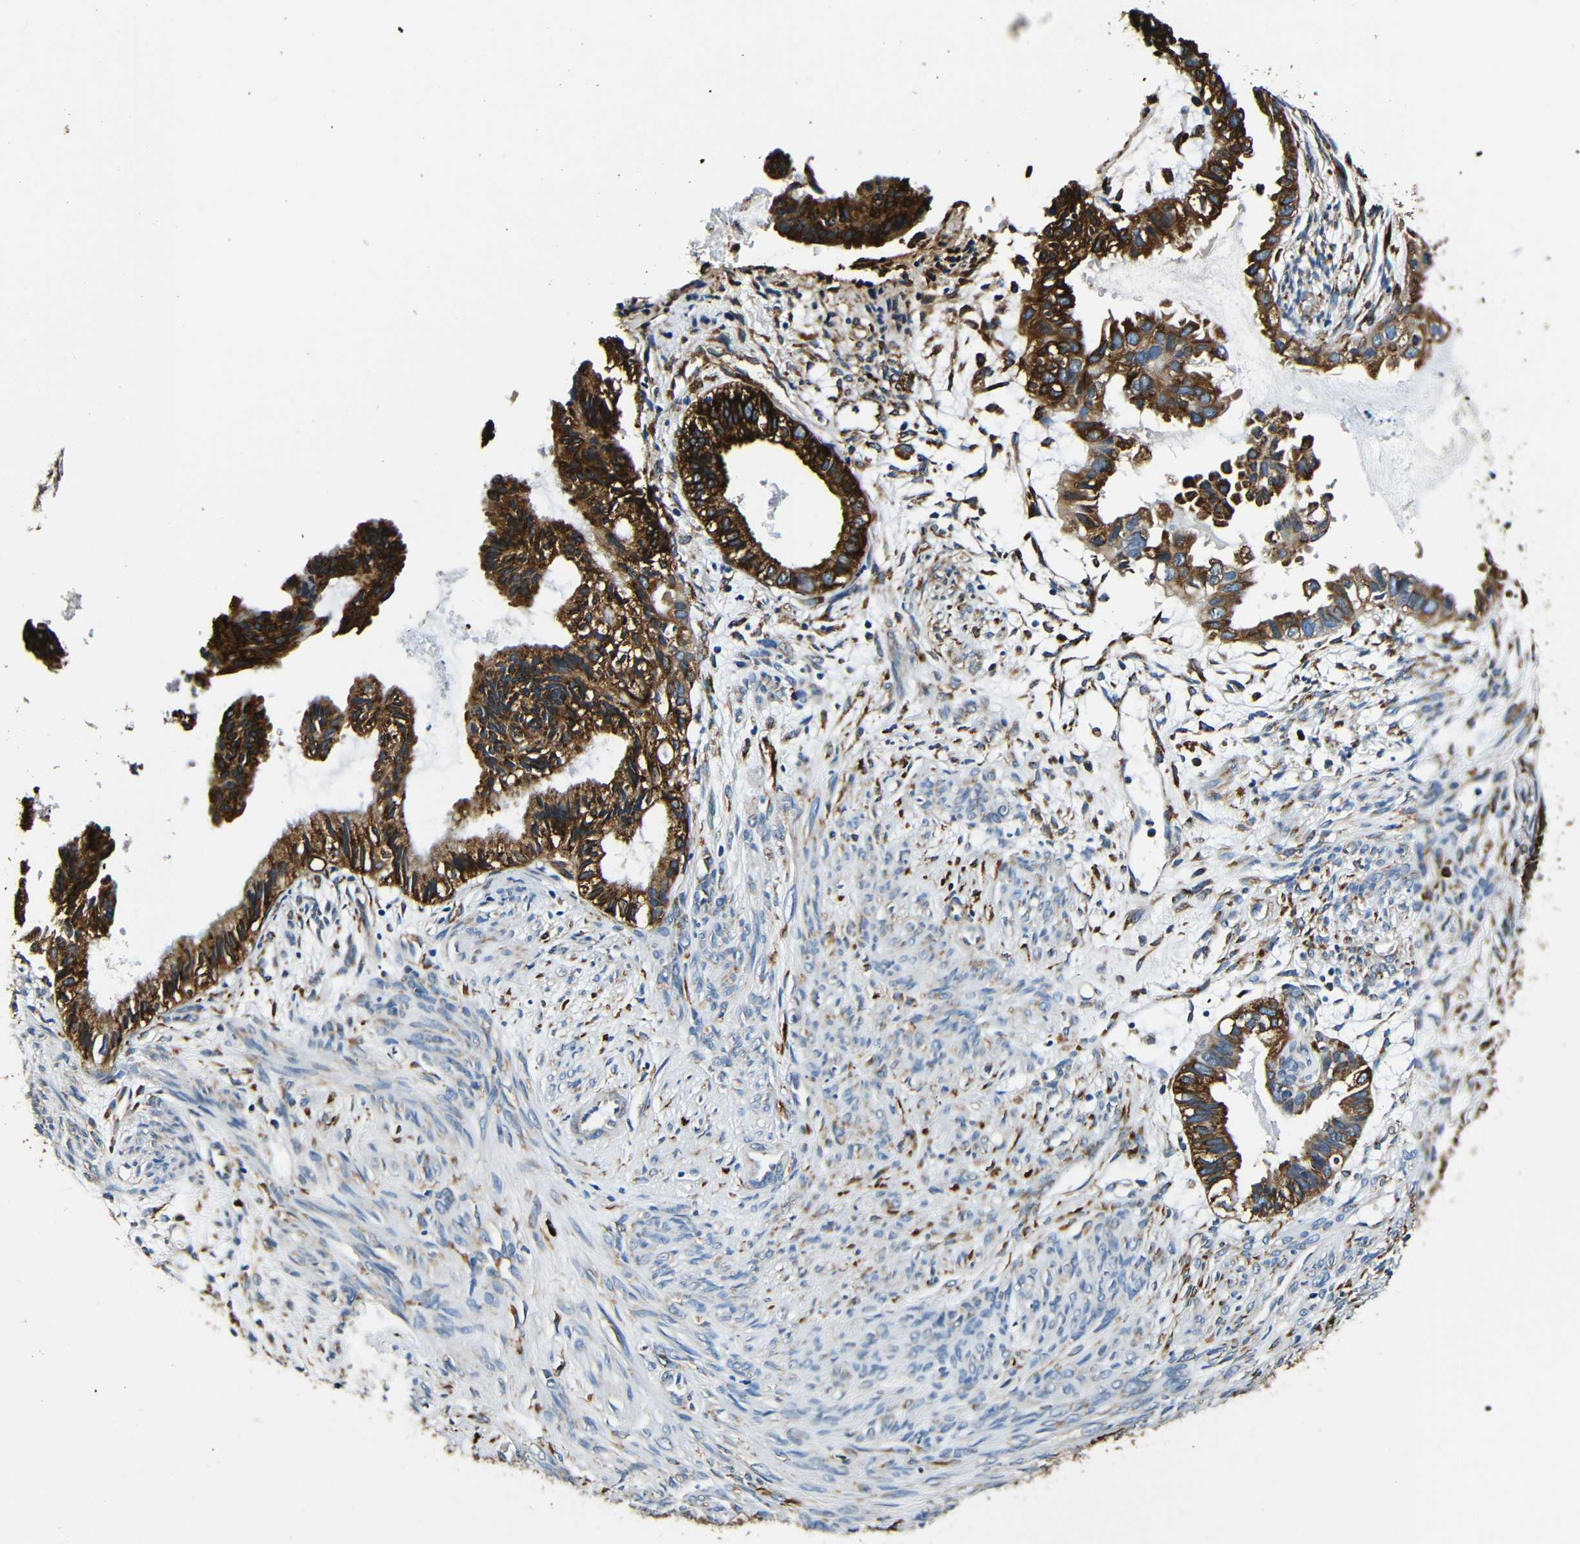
{"staining": {"intensity": "strong", "quantity": ">75%", "location": "cytoplasmic/membranous"}, "tissue": "cervical cancer", "cell_type": "Tumor cells", "image_type": "cancer", "snomed": [{"axis": "morphology", "description": "Normal tissue, NOS"}, {"axis": "morphology", "description": "Adenocarcinoma, NOS"}, {"axis": "topography", "description": "Cervix"}, {"axis": "topography", "description": "Endometrium"}], "caption": "Tumor cells reveal strong cytoplasmic/membranous staining in approximately >75% of cells in cervical cancer. The protein is stained brown, and the nuclei are stained in blue (DAB IHC with brightfield microscopy, high magnification).", "gene": "RRBP1", "patient": {"sex": "female", "age": 86}}